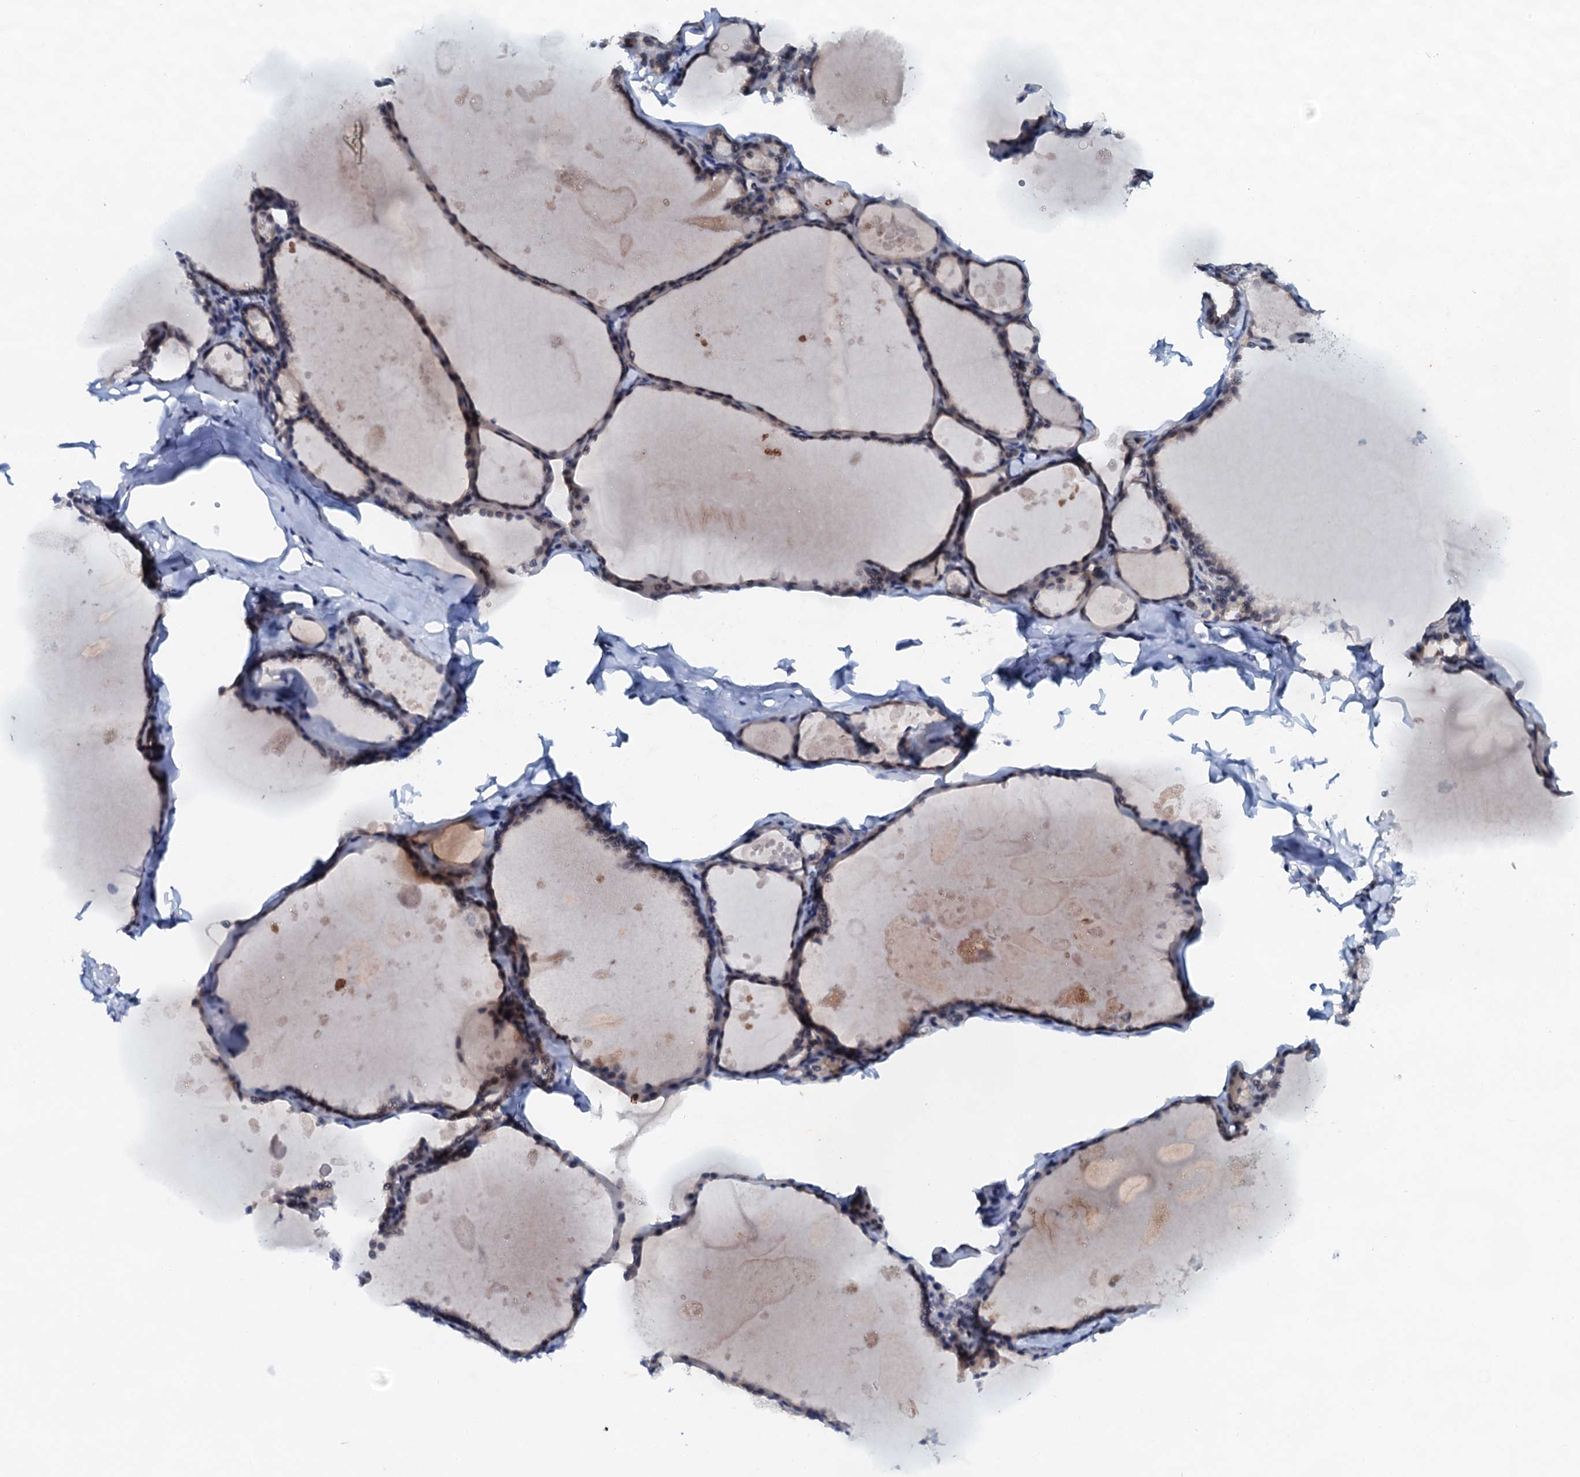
{"staining": {"intensity": "weak", "quantity": "<25%", "location": "nuclear"}, "tissue": "thyroid gland", "cell_type": "Glandular cells", "image_type": "normal", "snomed": [{"axis": "morphology", "description": "Normal tissue, NOS"}, {"axis": "topography", "description": "Thyroid gland"}], "caption": "High magnification brightfield microscopy of benign thyroid gland stained with DAB (brown) and counterstained with hematoxylin (blue): glandular cells show no significant staining. (DAB immunohistochemistry (IHC) visualized using brightfield microscopy, high magnification).", "gene": "SNTA1", "patient": {"sex": "male", "age": 56}}